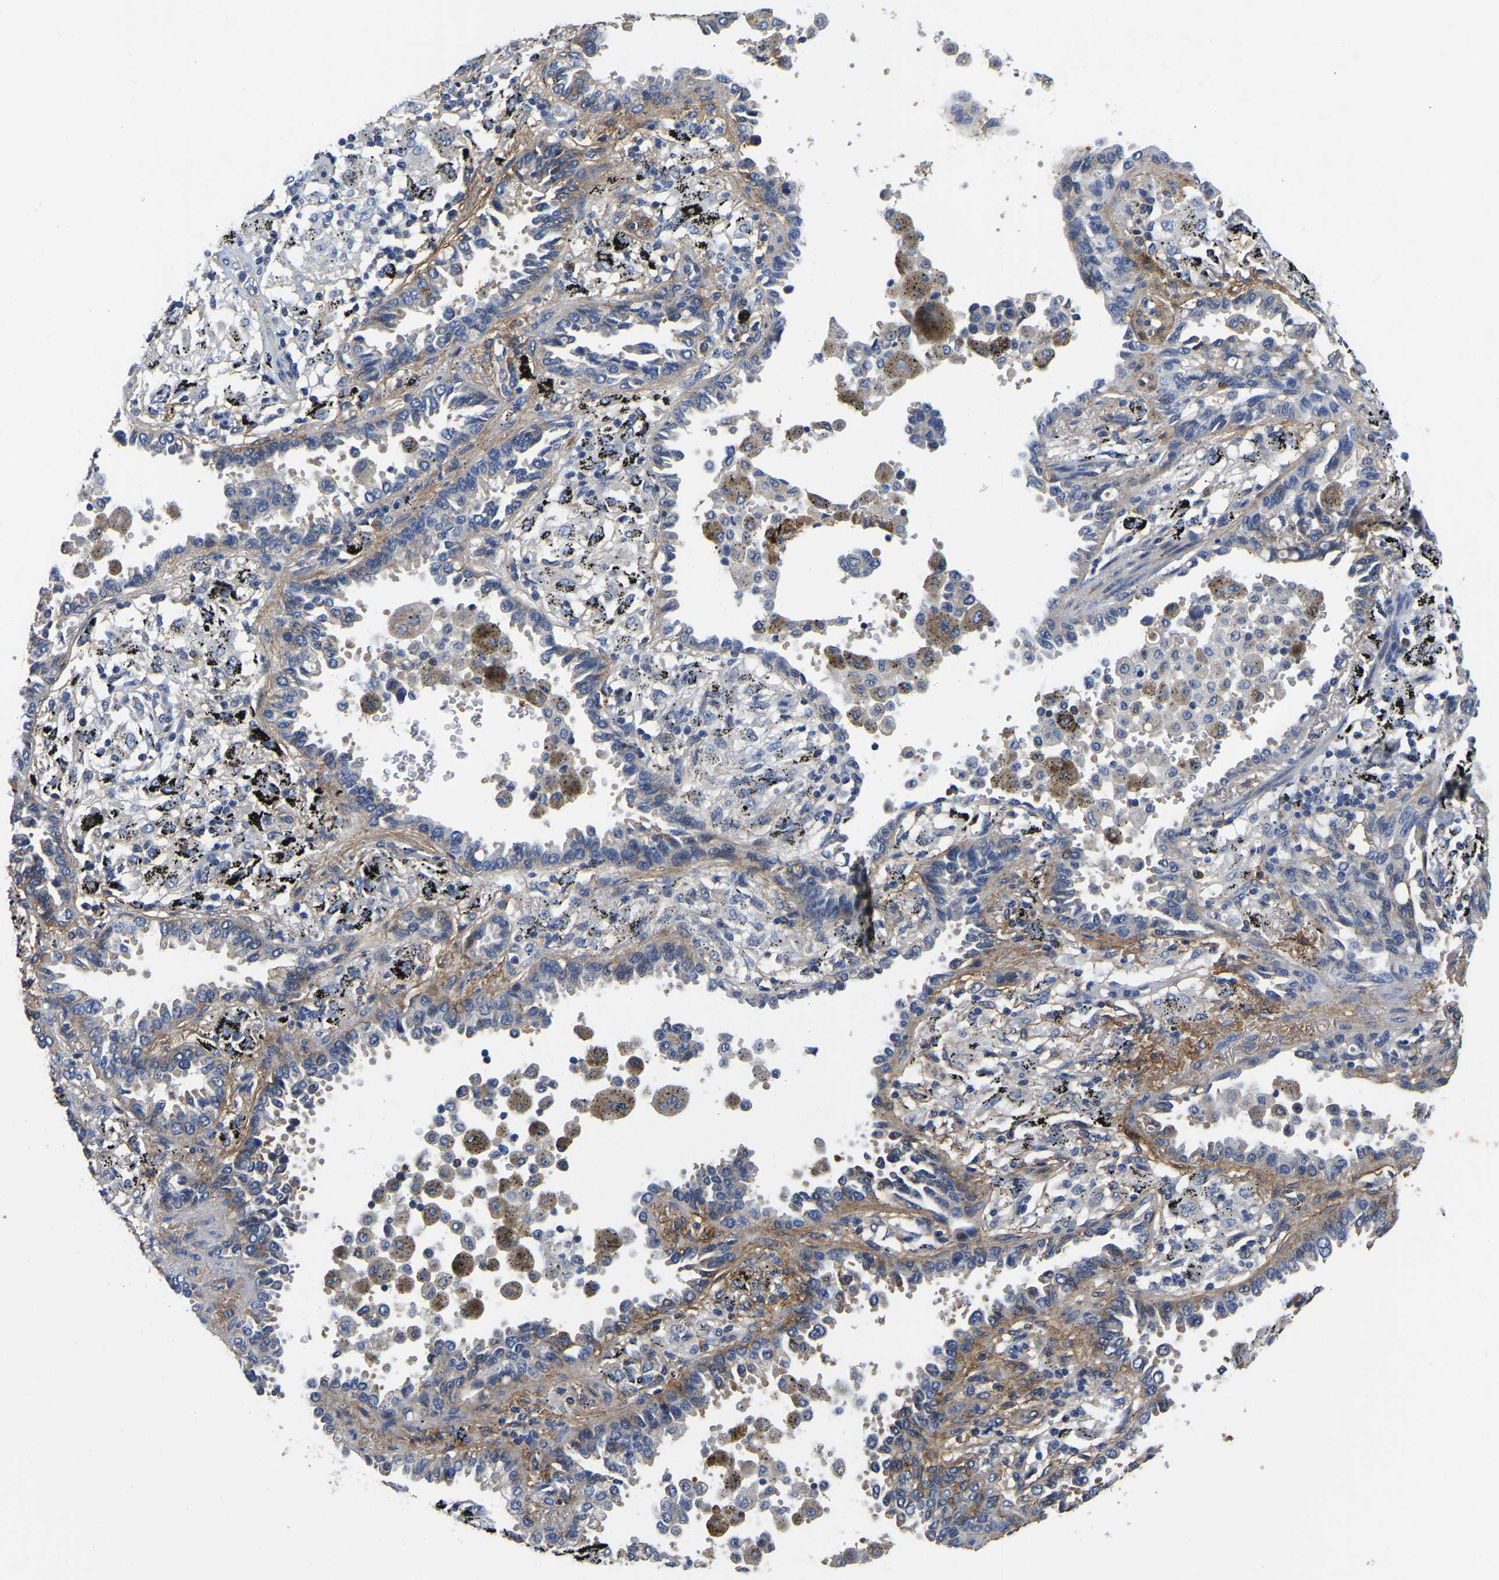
{"staining": {"intensity": "moderate", "quantity": "<25%", "location": "cytoplasmic/membranous"}, "tissue": "lung cancer", "cell_type": "Tumor cells", "image_type": "cancer", "snomed": [{"axis": "morphology", "description": "Normal tissue, NOS"}, {"axis": "morphology", "description": "Adenocarcinoma, NOS"}, {"axis": "topography", "description": "Lung"}], "caption": "Immunohistochemistry (IHC) of human lung cancer (adenocarcinoma) reveals low levels of moderate cytoplasmic/membranous staining in approximately <25% of tumor cells. Using DAB (brown) and hematoxylin (blue) stains, captured at high magnification using brightfield microscopy.", "gene": "ITGA2", "patient": {"sex": "male", "age": 59}}